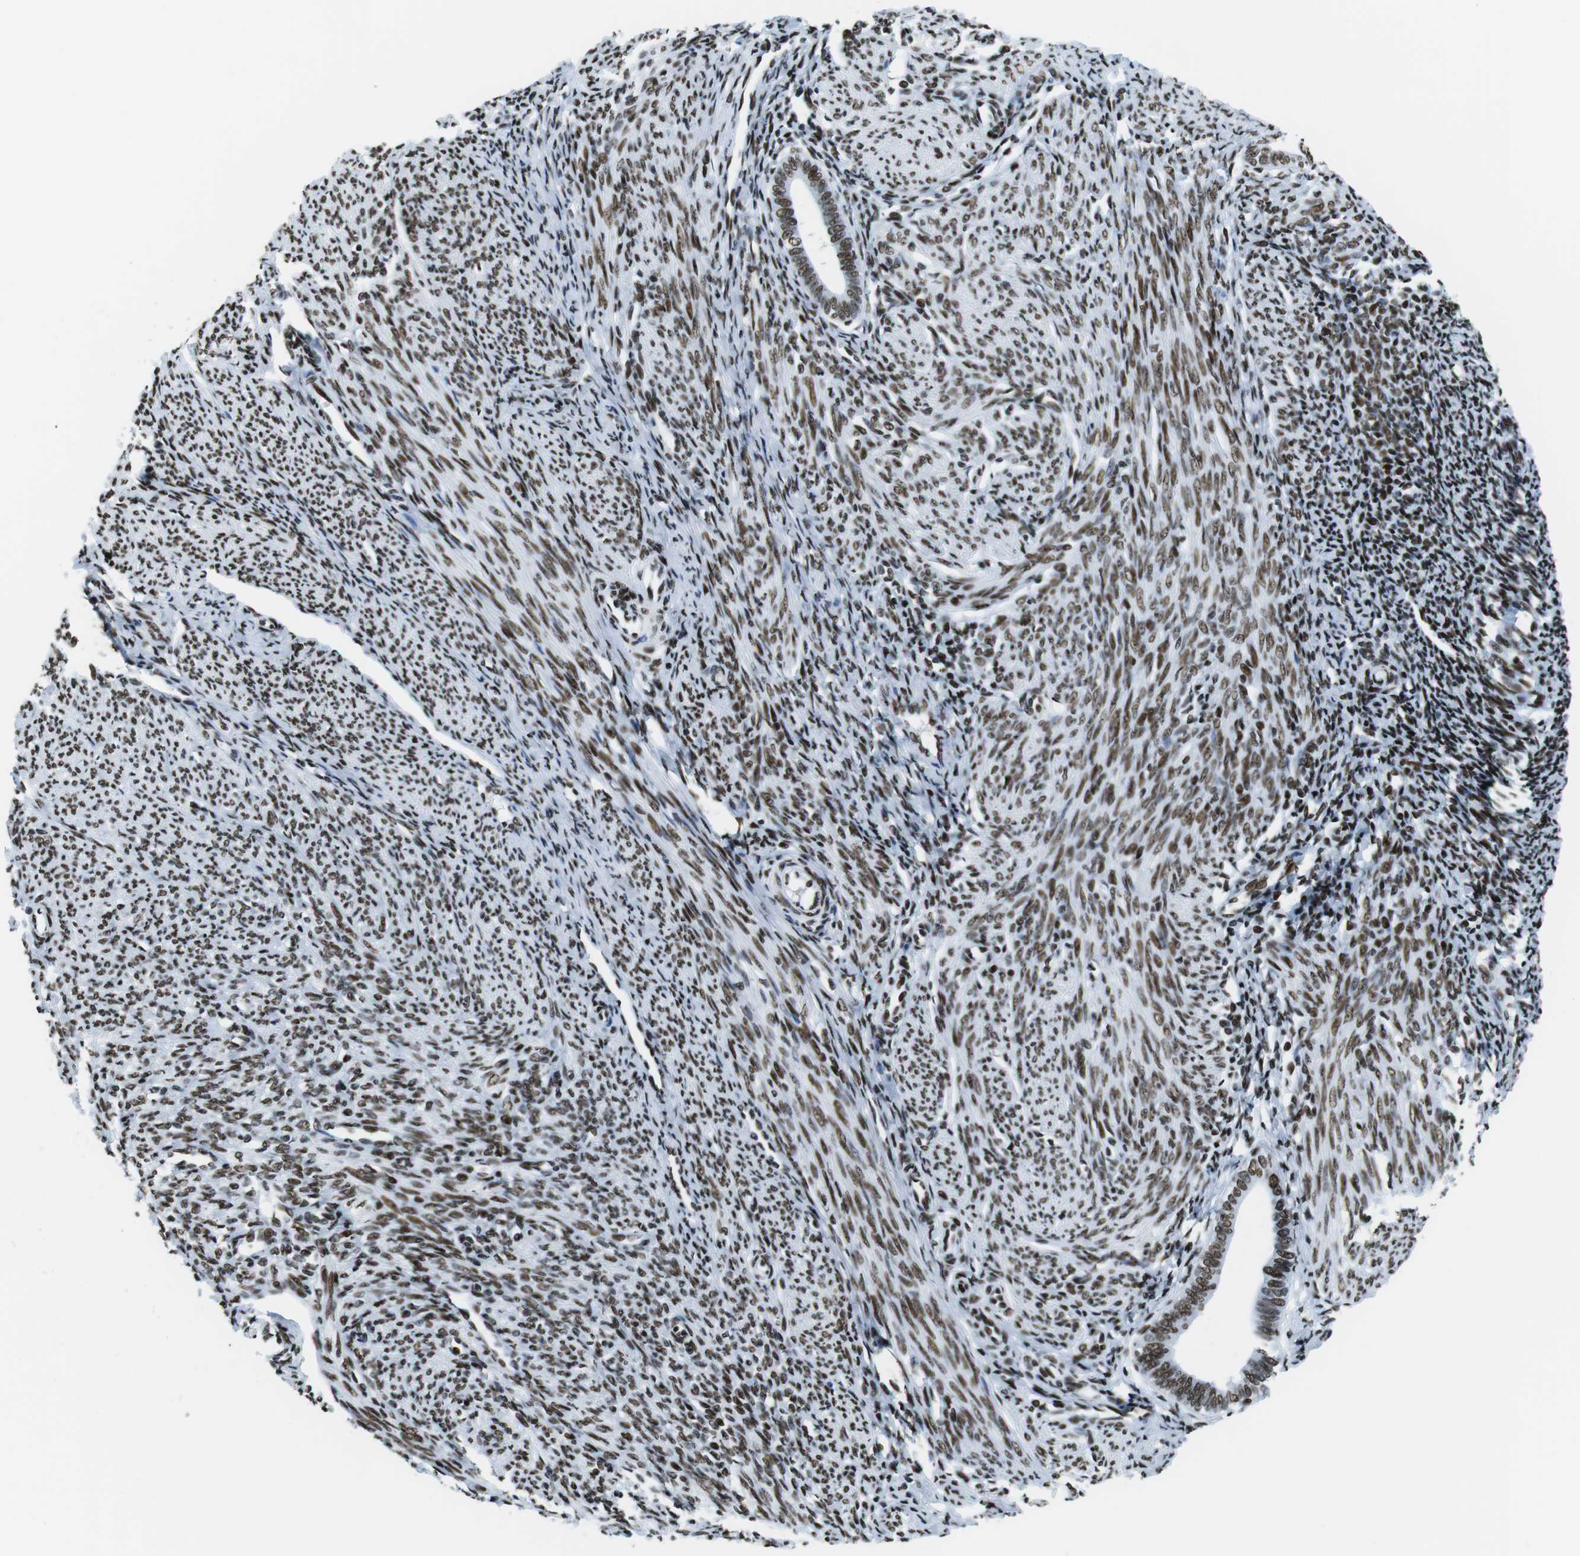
{"staining": {"intensity": "moderate", "quantity": ">75%", "location": "nuclear"}, "tissue": "endometrium", "cell_type": "Cells in endometrial stroma", "image_type": "normal", "snomed": [{"axis": "morphology", "description": "Normal tissue, NOS"}, {"axis": "topography", "description": "Endometrium"}], "caption": "This histopathology image shows normal endometrium stained with immunohistochemistry to label a protein in brown. The nuclear of cells in endometrial stroma show moderate positivity for the protein. Nuclei are counter-stained blue.", "gene": "CITED2", "patient": {"sex": "female", "age": 57}}